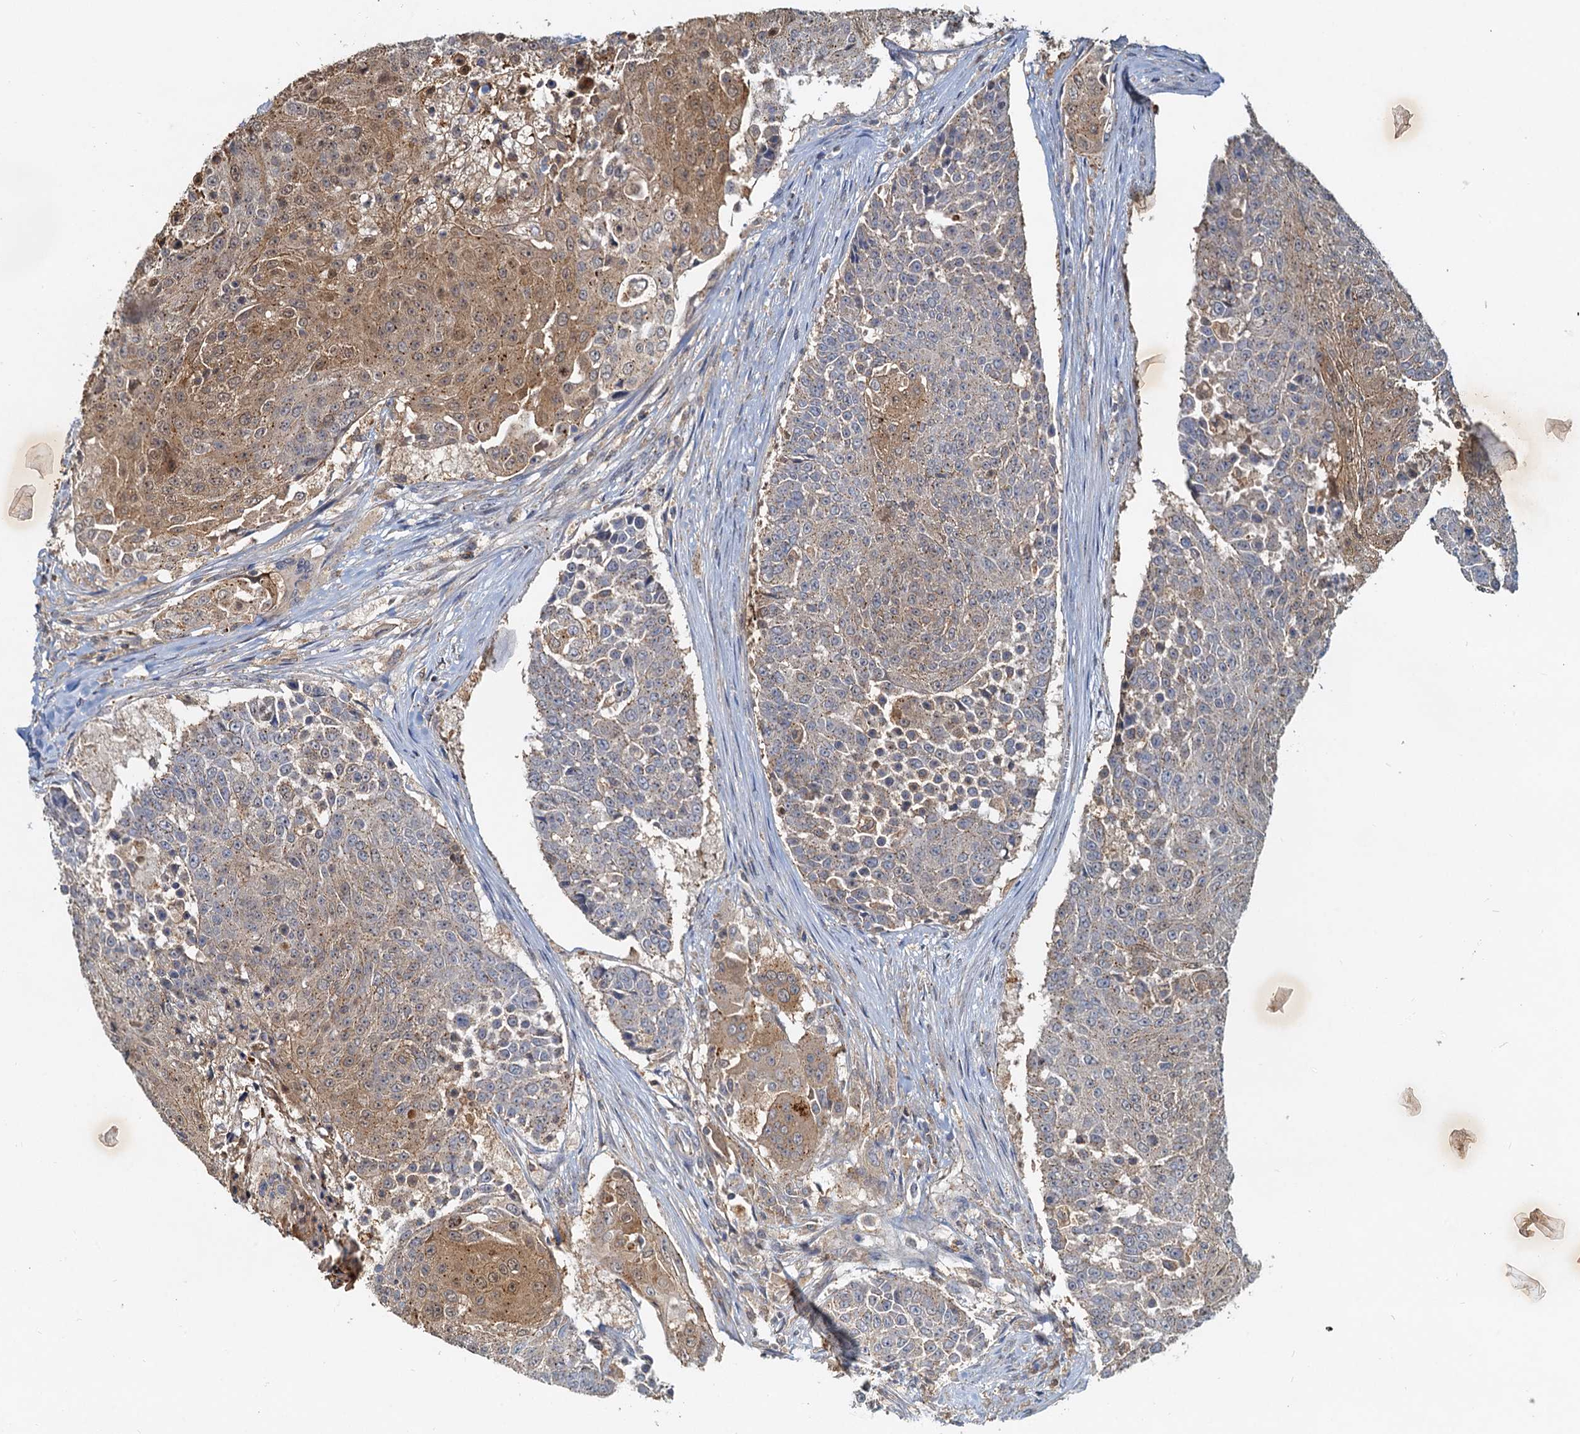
{"staining": {"intensity": "moderate", "quantity": "25%-75%", "location": "cytoplasmic/membranous"}, "tissue": "urothelial cancer", "cell_type": "Tumor cells", "image_type": "cancer", "snomed": [{"axis": "morphology", "description": "Urothelial carcinoma, High grade"}, {"axis": "topography", "description": "Urinary bladder"}], "caption": "Protein analysis of urothelial cancer tissue demonstrates moderate cytoplasmic/membranous staining in approximately 25%-75% of tumor cells. (brown staining indicates protein expression, while blue staining denotes nuclei).", "gene": "TOLLIP", "patient": {"sex": "female", "age": 63}}